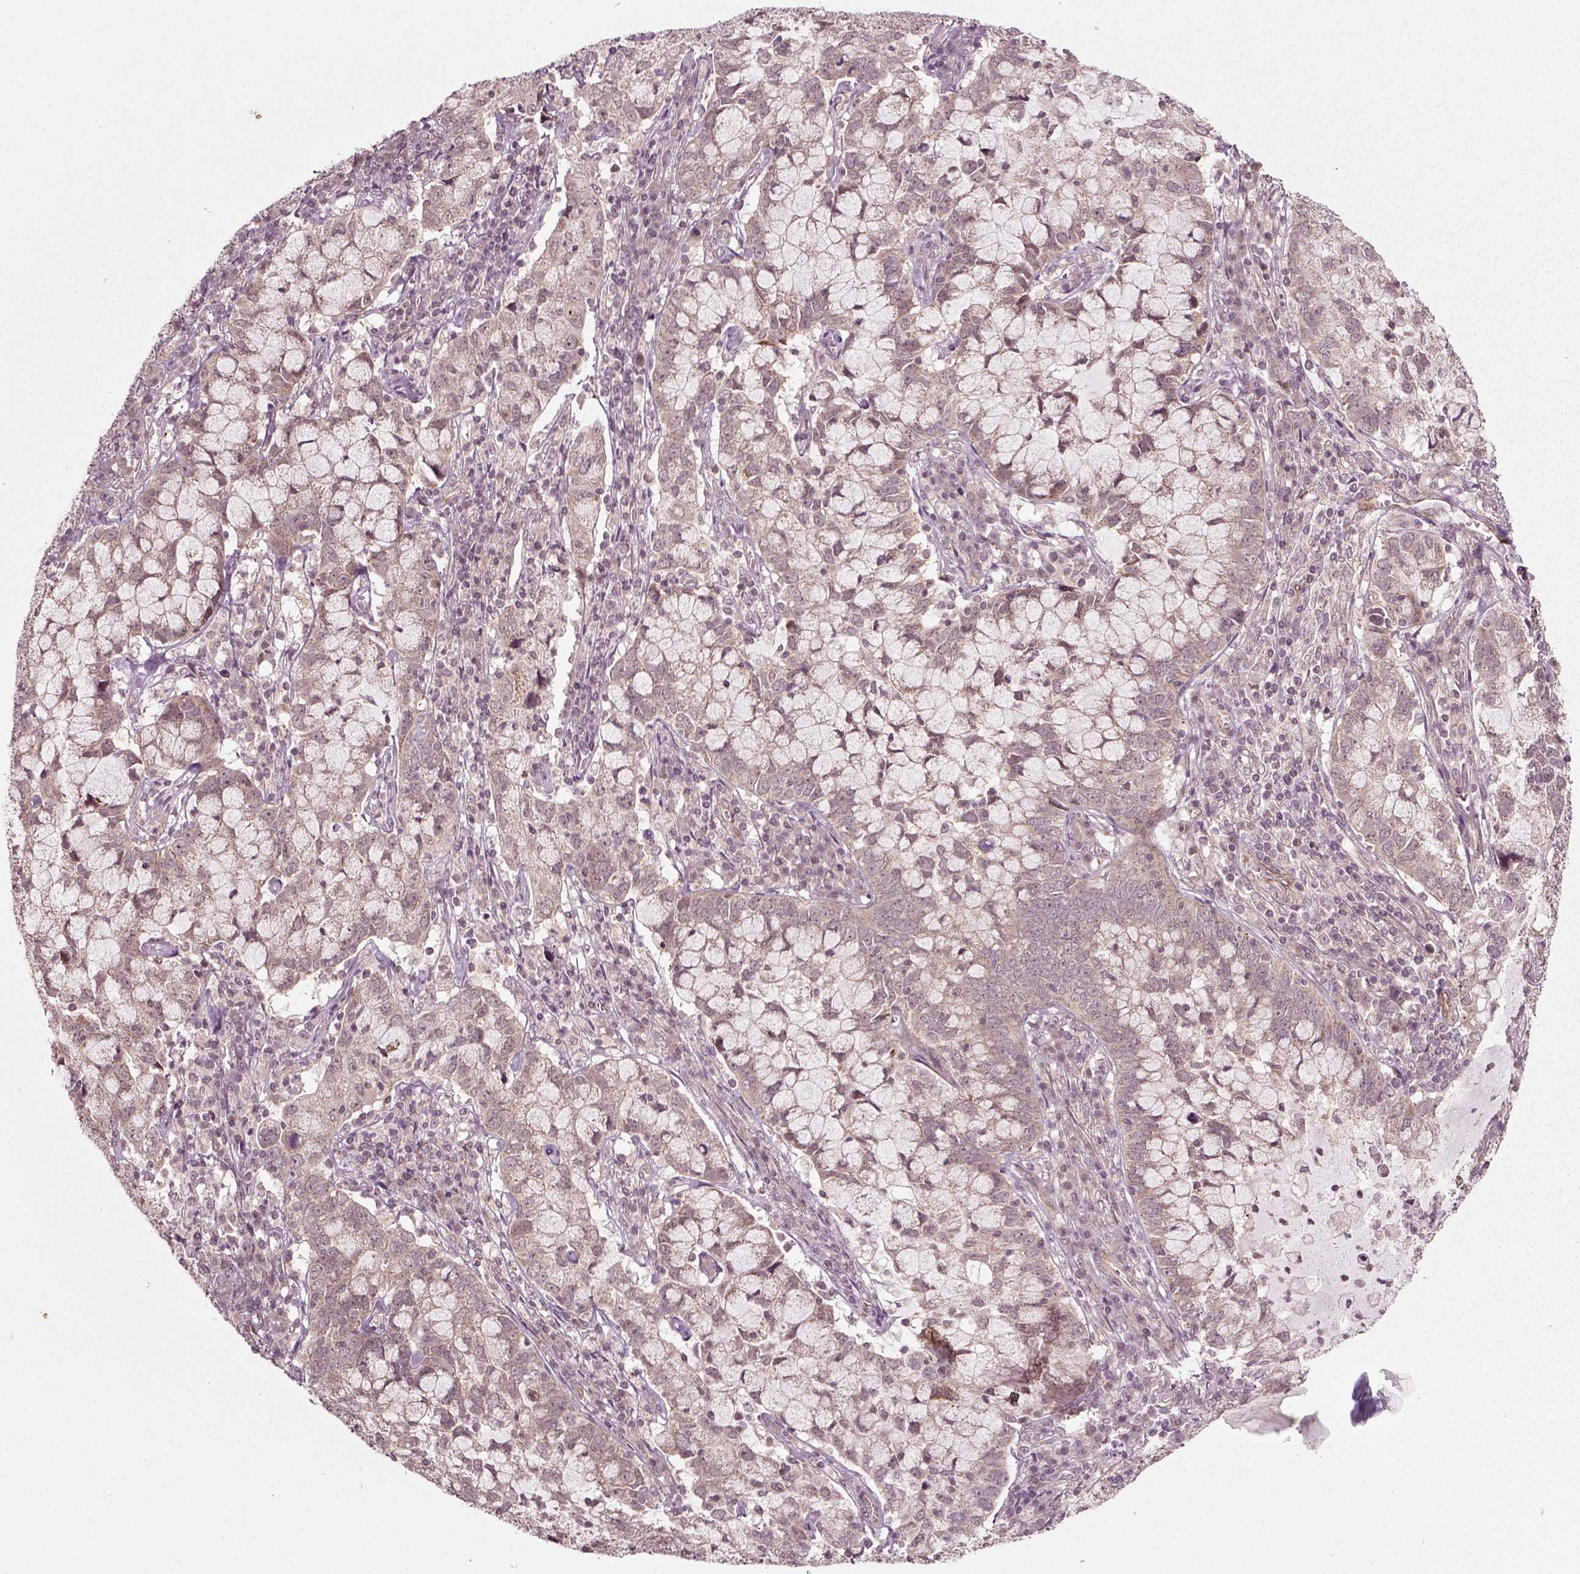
{"staining": {"intensity": "weak", "quantity": "25%-75%", "location": "cytoplasmic/membranous"}, "tissue": "cervical cancer", "cell_type": "Tumor cells", "image_type": "cancer", "snomed": [{"axis": "morphology", "description": "Adenocarcinoma, NOS"}, {"axis": "topography", "description": "Cervix"}], "caption": "Human cervical adenocarcinoma stained for a protein (brown) demonstrates weak cytoplasmic/membranous positive staining in approximately 25%-75% of tumor cells.", "gene": "PLCD3", "patient": {"sex": "female", "age": 40}}